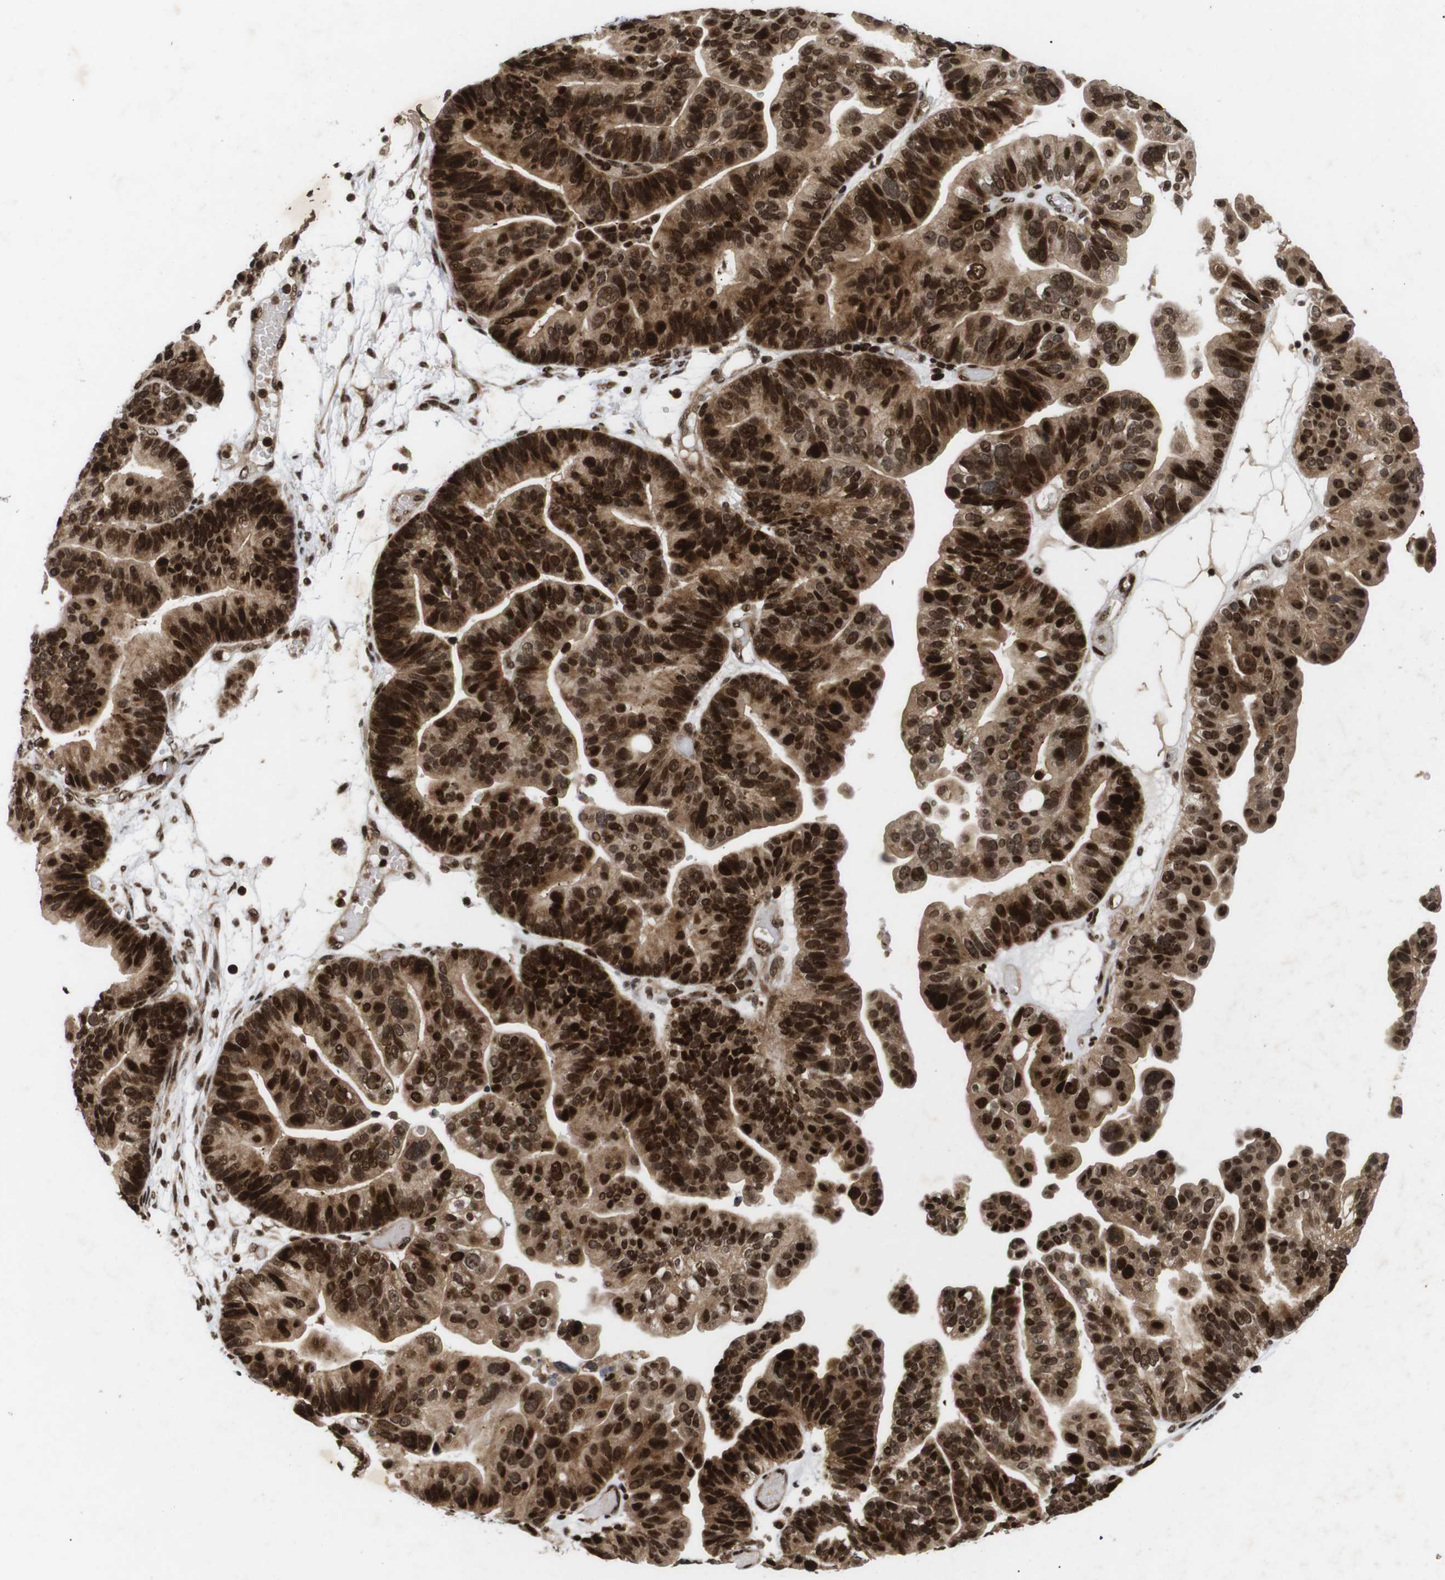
{"staining": {"intensity": "strong", "quantity": ">75%", "location": "cytoplasmic/membranous,nuclear"}, "tissue": "ovarian cancer", "cell_type": "Tumor cells", "image_type": "cancer", "snomed": [{"axis": "morphology", "description": "Cystadenocarcinoma, serous, NOS"}, {"axis": "topography", "description": "Ovary"}], "caption": "Immunohistochemistry (IHC) (DAB) staining of ovarian cancer shows strong cytoplasmic/membranous and nuclear protein staining in approximately >75% of tumor cells.", "gene": "KIF23", "patient": {"sex": "female", "age": 56}}